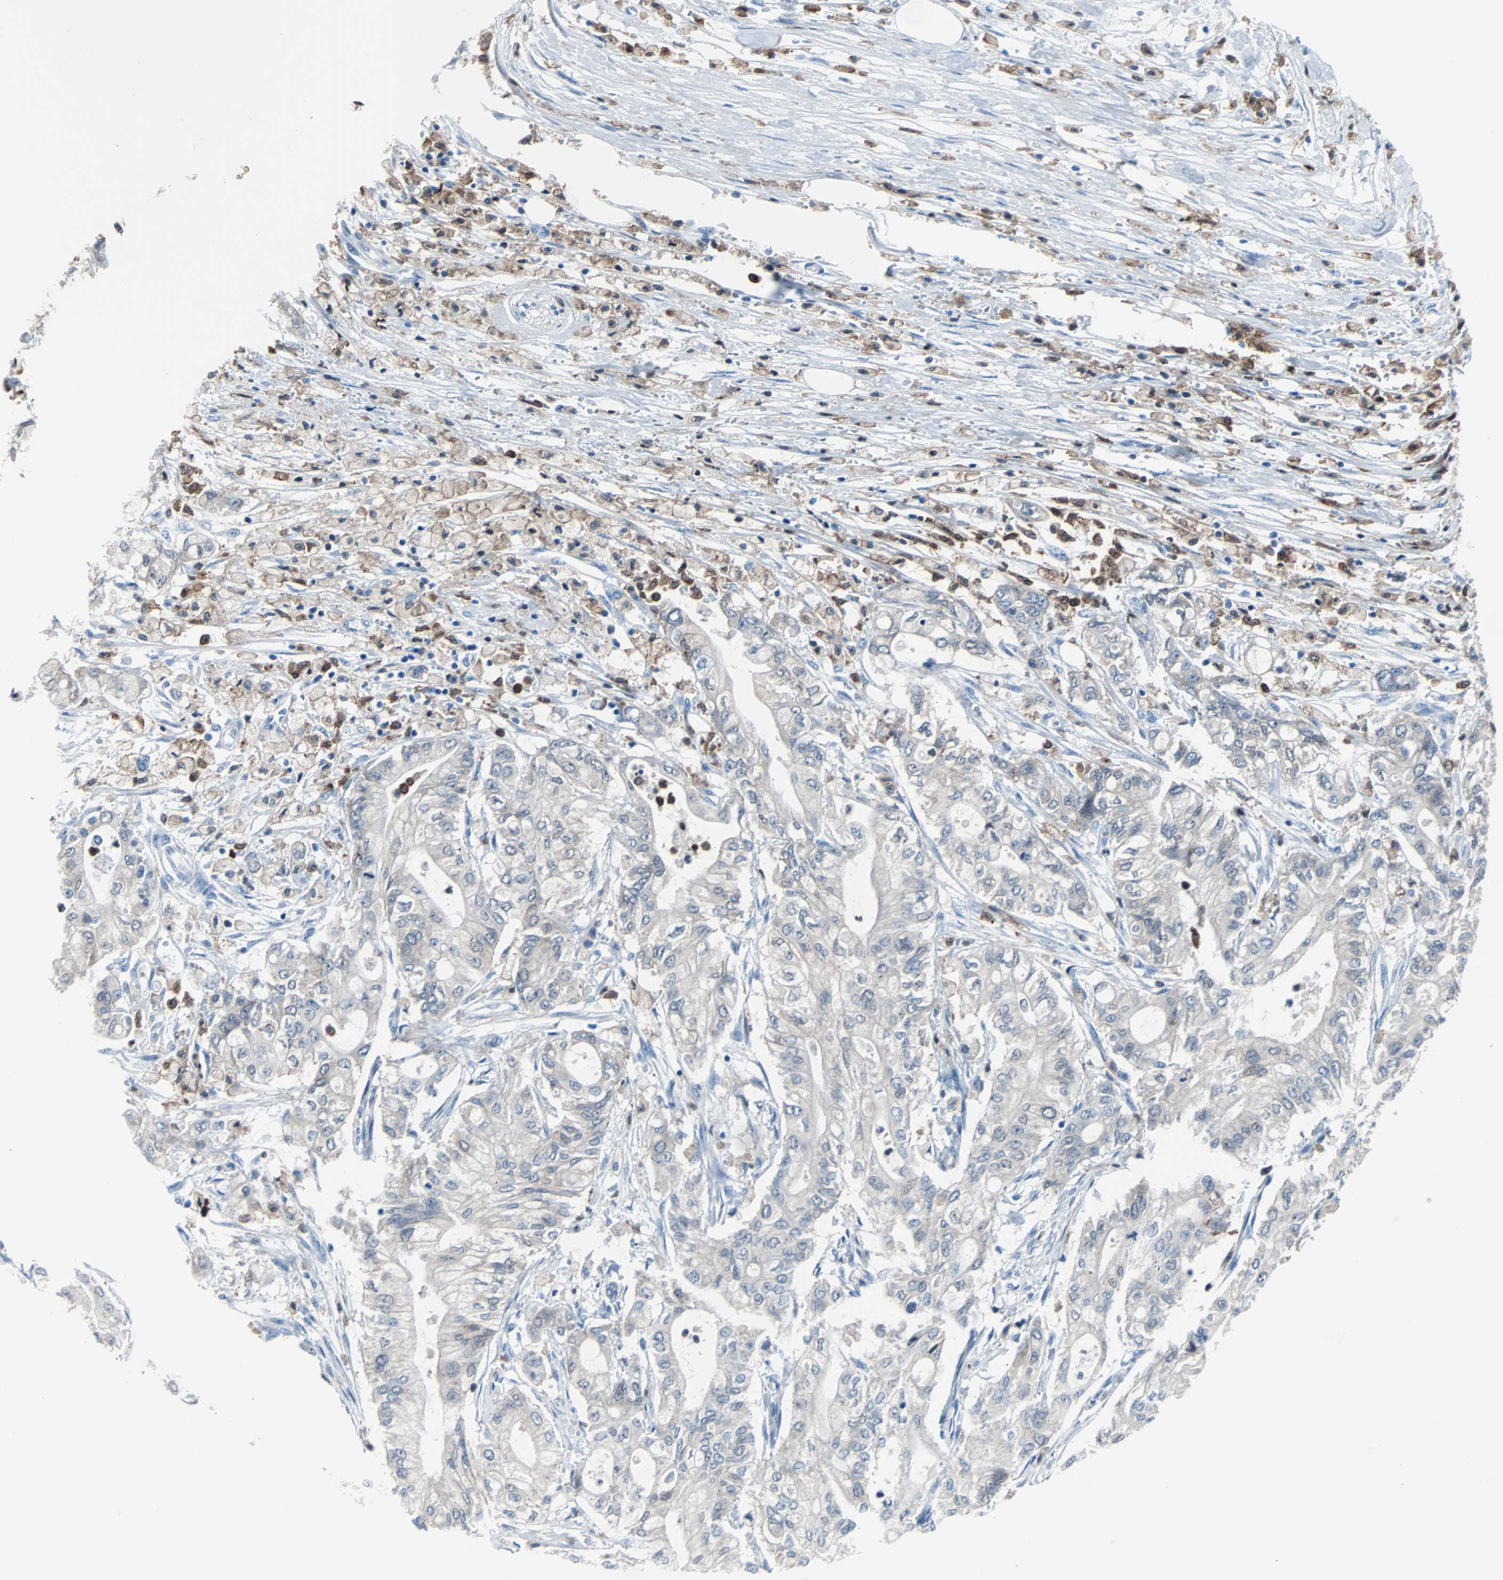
{"staining": {"intensity": "weak", "quantity": "<25%", "location": "cytoplasmic/membranous"}, "tissue": "pancreatic cancer", "cell_type": "Tumor cells", "image_type": "cancer", "snomed": [{"axis": "morphology", "description": "Adenocarcinoma, NOS"}, {"axis": "topography", "description": "Pancreas"}], "caption": "Tumor cells show no significant expression in adenocarcinoma (pancreatic). (DAB (3,3'-diaminobenzidine) immunohistochemistry (IHC), high magnification).", "gene": "SYK", "patient": {"sex": "male", "age": 70}}